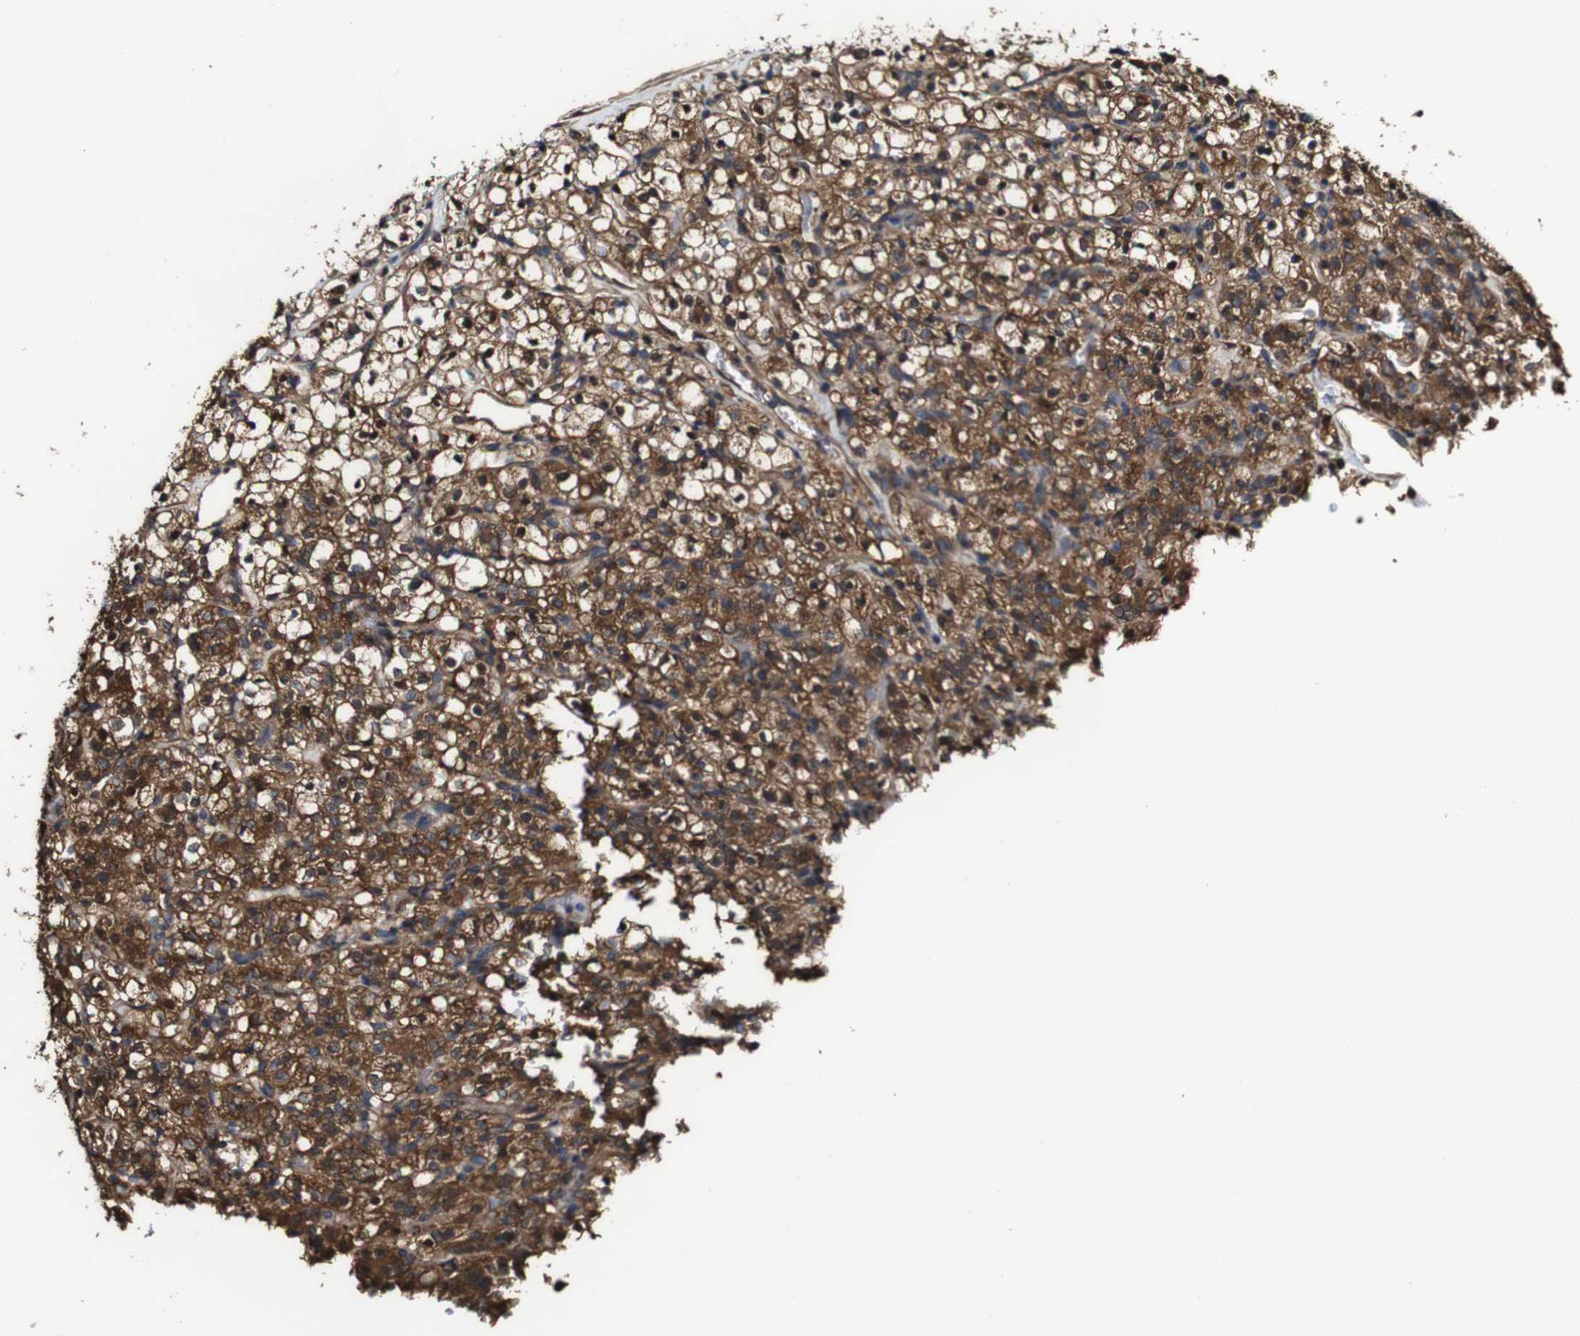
{"staining": {"intensity": "moderate", "quantity": ">75%", "location": "cytoplasmic/membranous"}, "tissue": "renal cancer", "cell_type": "Tumor cells", "image_type": "cancer", "snomed": [{"axis": "morphology", "description": "Normal tissue, NOS"}, {"axis": "morphology", "description": "Adenocarcinoma, NOS"}, {"axis": "topography", "description": "Kidney"}], "caption": "Human adenocarcinoma (renal) stained with a brown dye shows moderate cytoplasmic/membranous positive expression in about >75% of tumor cells.", "gene": "PTPRR", "patient": {"sex": "female", "age": 72}}